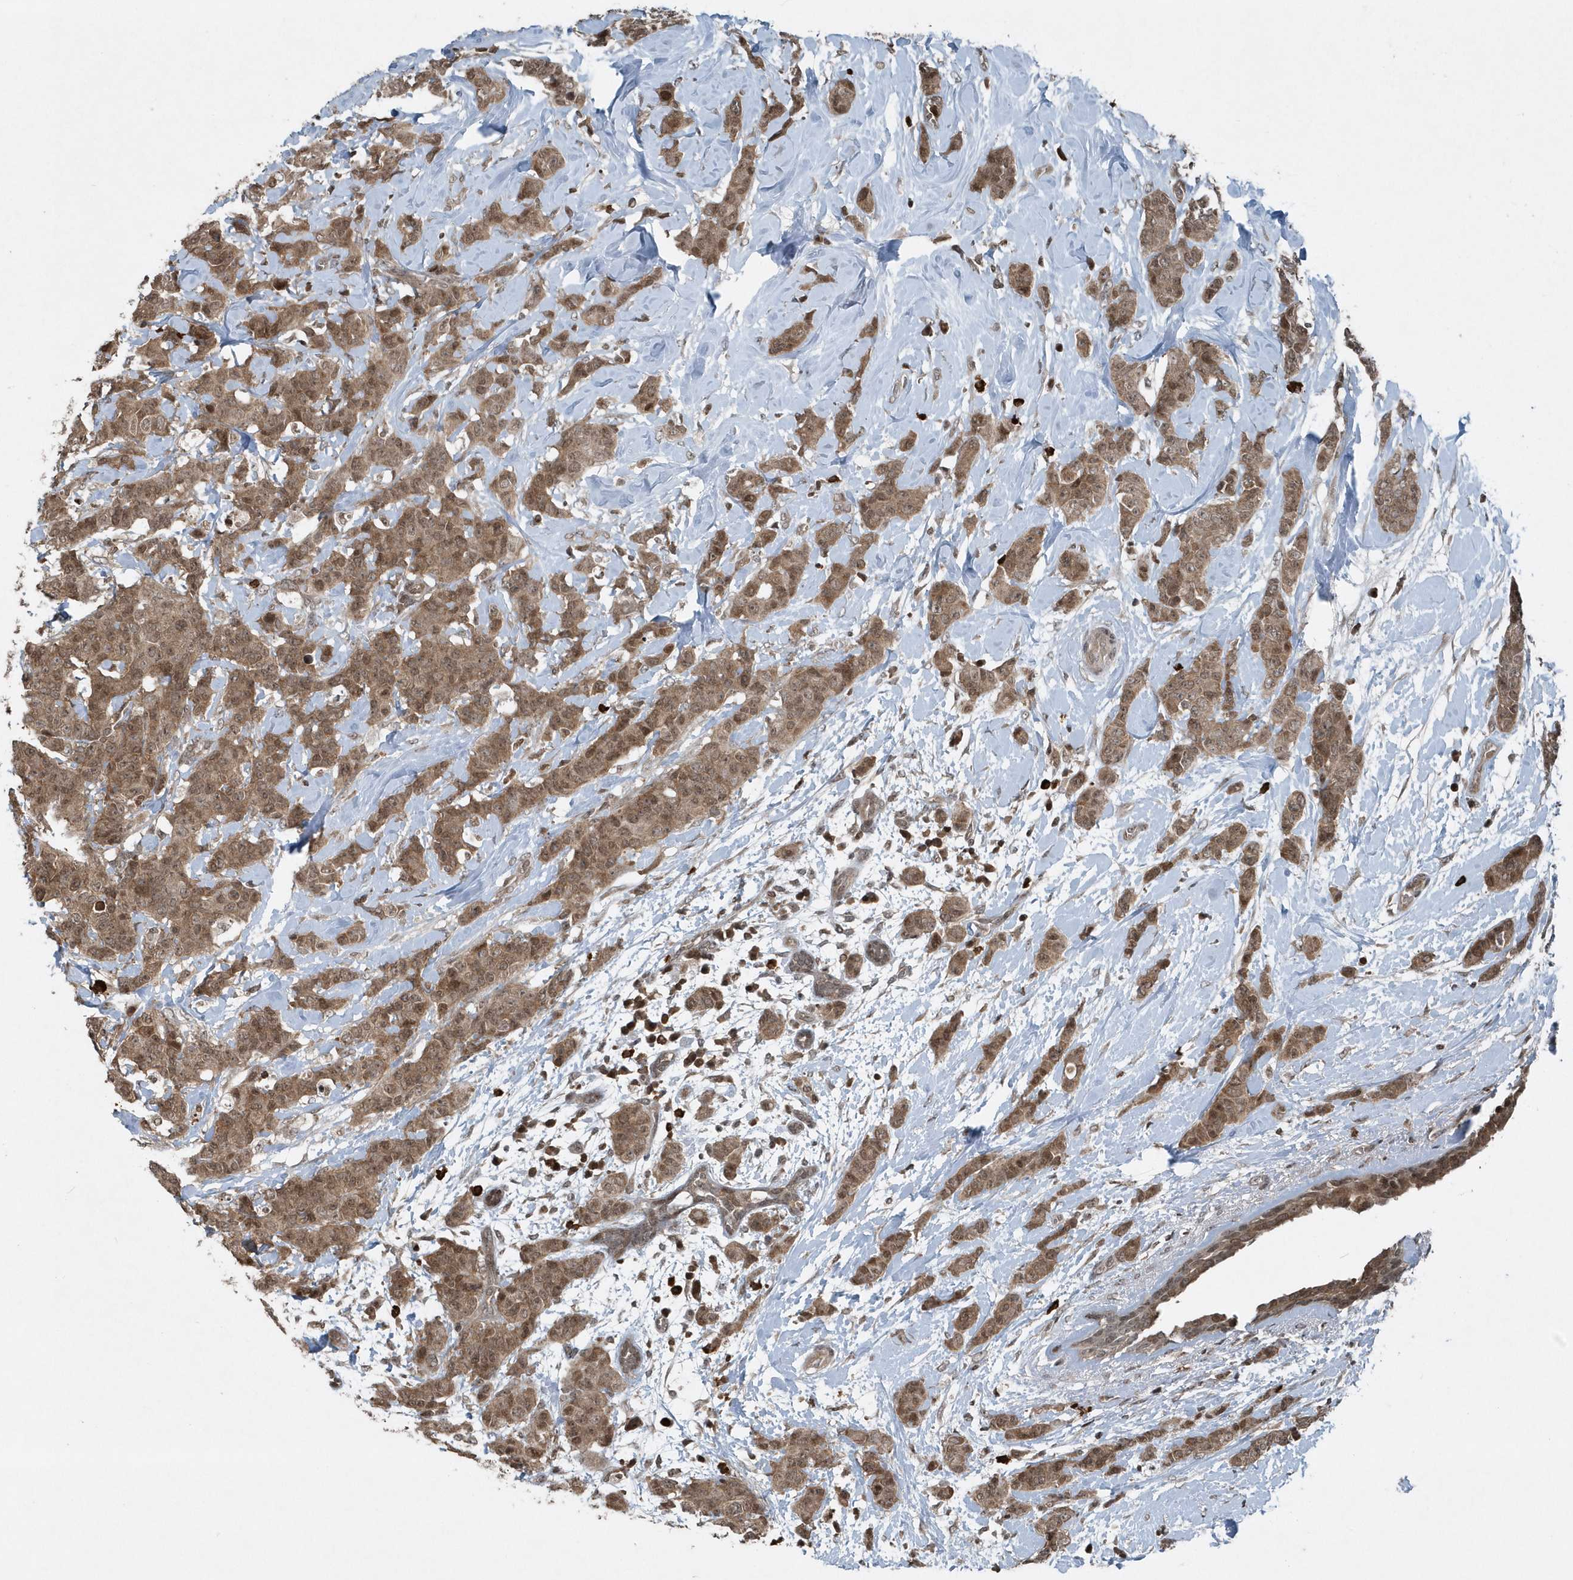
{"staining": {"intensity": "moderate", "quantity": ">75%", "location": "cytoplasmic/membranous,nuclear"}, "tissue": "breast cancer", "cell_type": "Tumor cells", "image_type": "cancer", "snomed": [{"axis": "morphology", "description": "Normal tissue, NOS"}, {"axis": "morphology", "description": "Duct carcinoma"}, {"axis": "topography", "description": "Breast"}], "caption": "The micrograph reveals a brown stain indicating the presence of a protein in the cytoplasmic/membranous and nuclear of tumor cells in breast cancer (infiltrating ductal carcinoma).", "gene": "EIF2B1", "patient": {"sex": "female", "age": 40}}